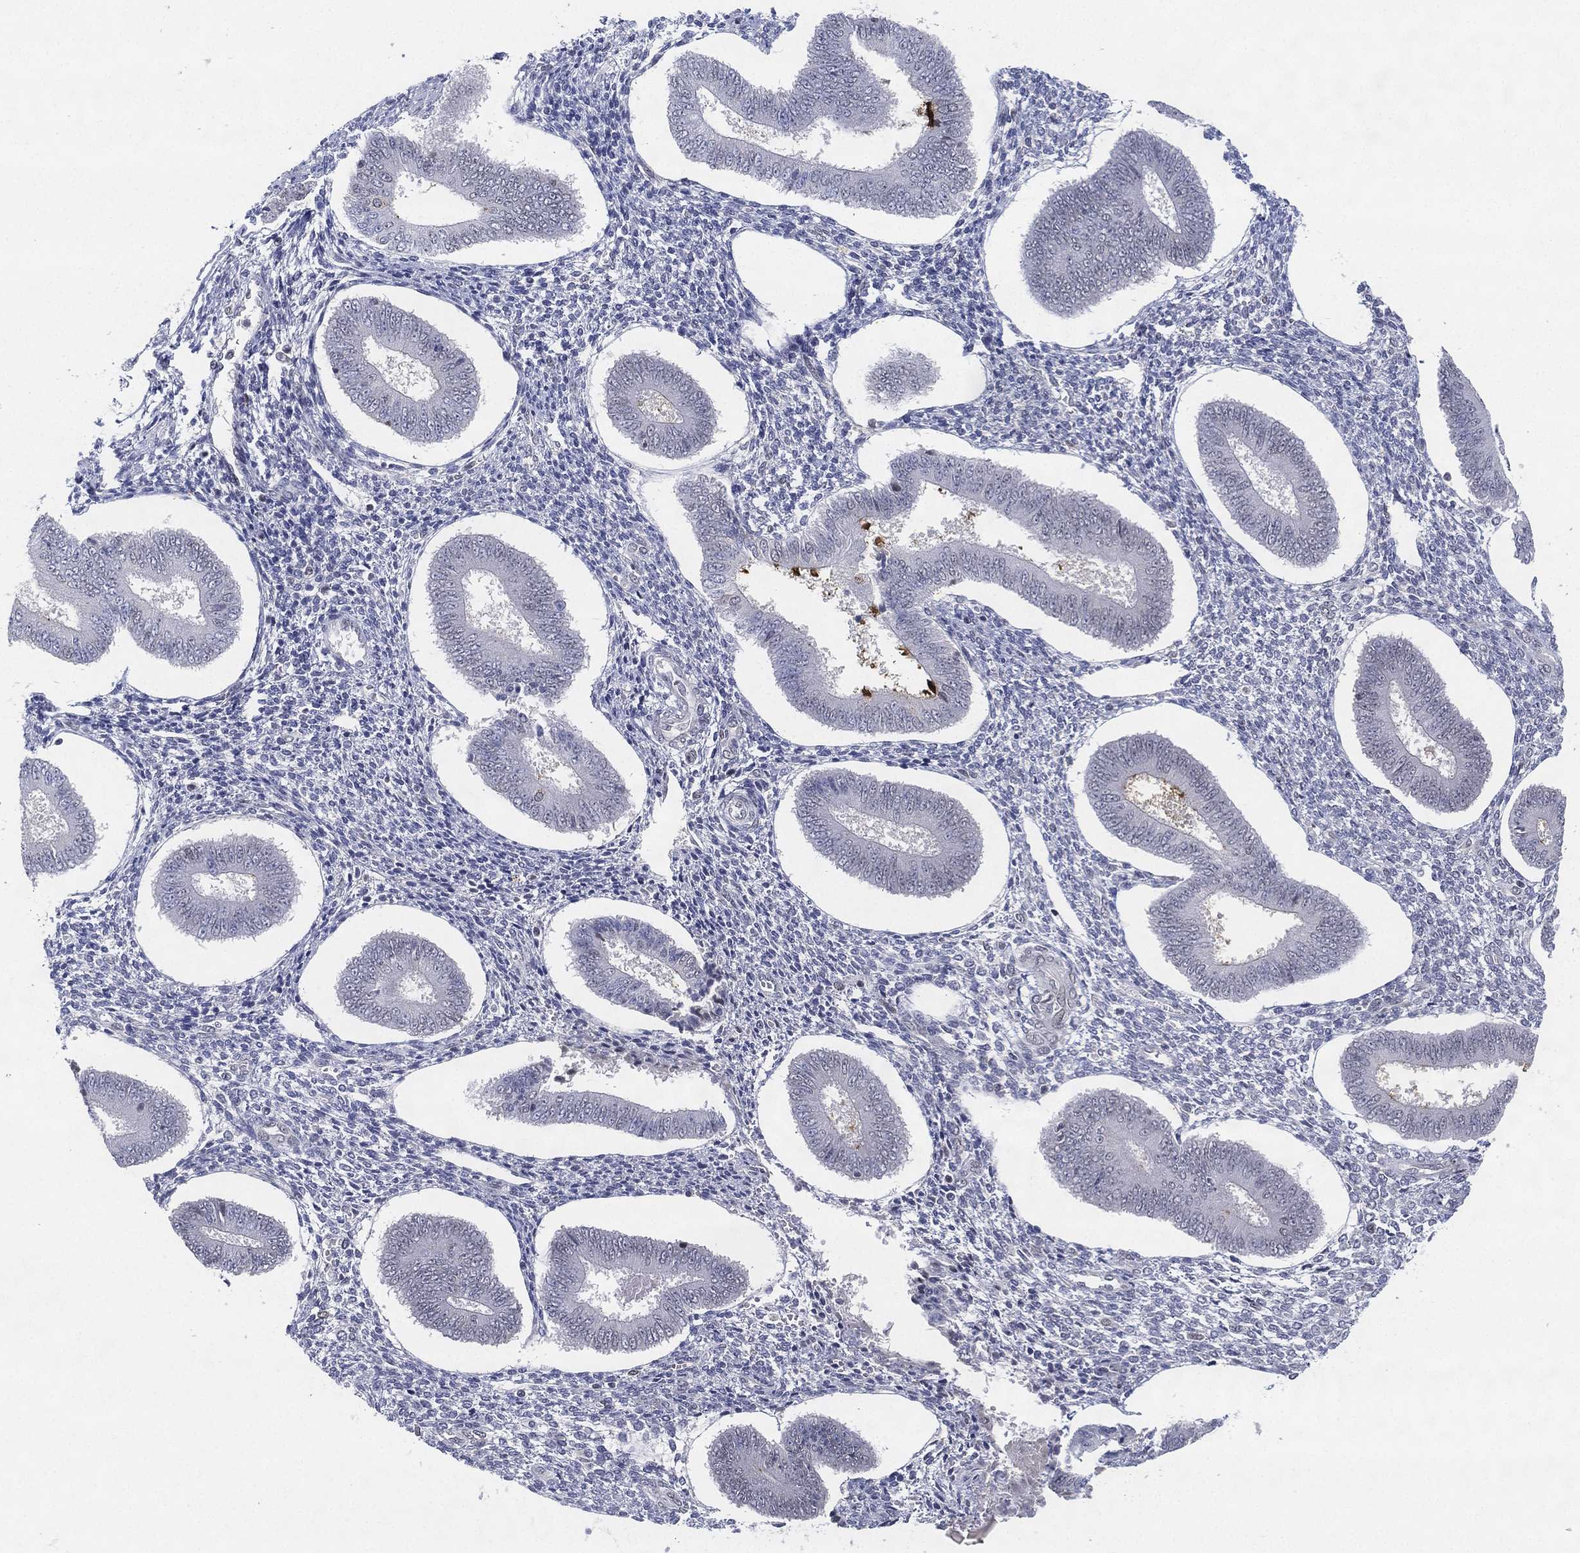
{"staining": {"intensity": "negative", "quantity": "none", "location": "none"}, "tissue": "endometrium", "cell_type": "Cells in endometrial stroma", "image_type": "normal", "snomed": [{"axis": "morphology", "description": "Normal tissue, NOS"}, {"axis": "topography", "description": "Endometrium"}], "caption": "Immunohistochemistry of normal endometrium demonstrates no expression in cells in endometrial stroma.", "gene": "MS4A8", "patient": {"sex": "female", "age": 42}}